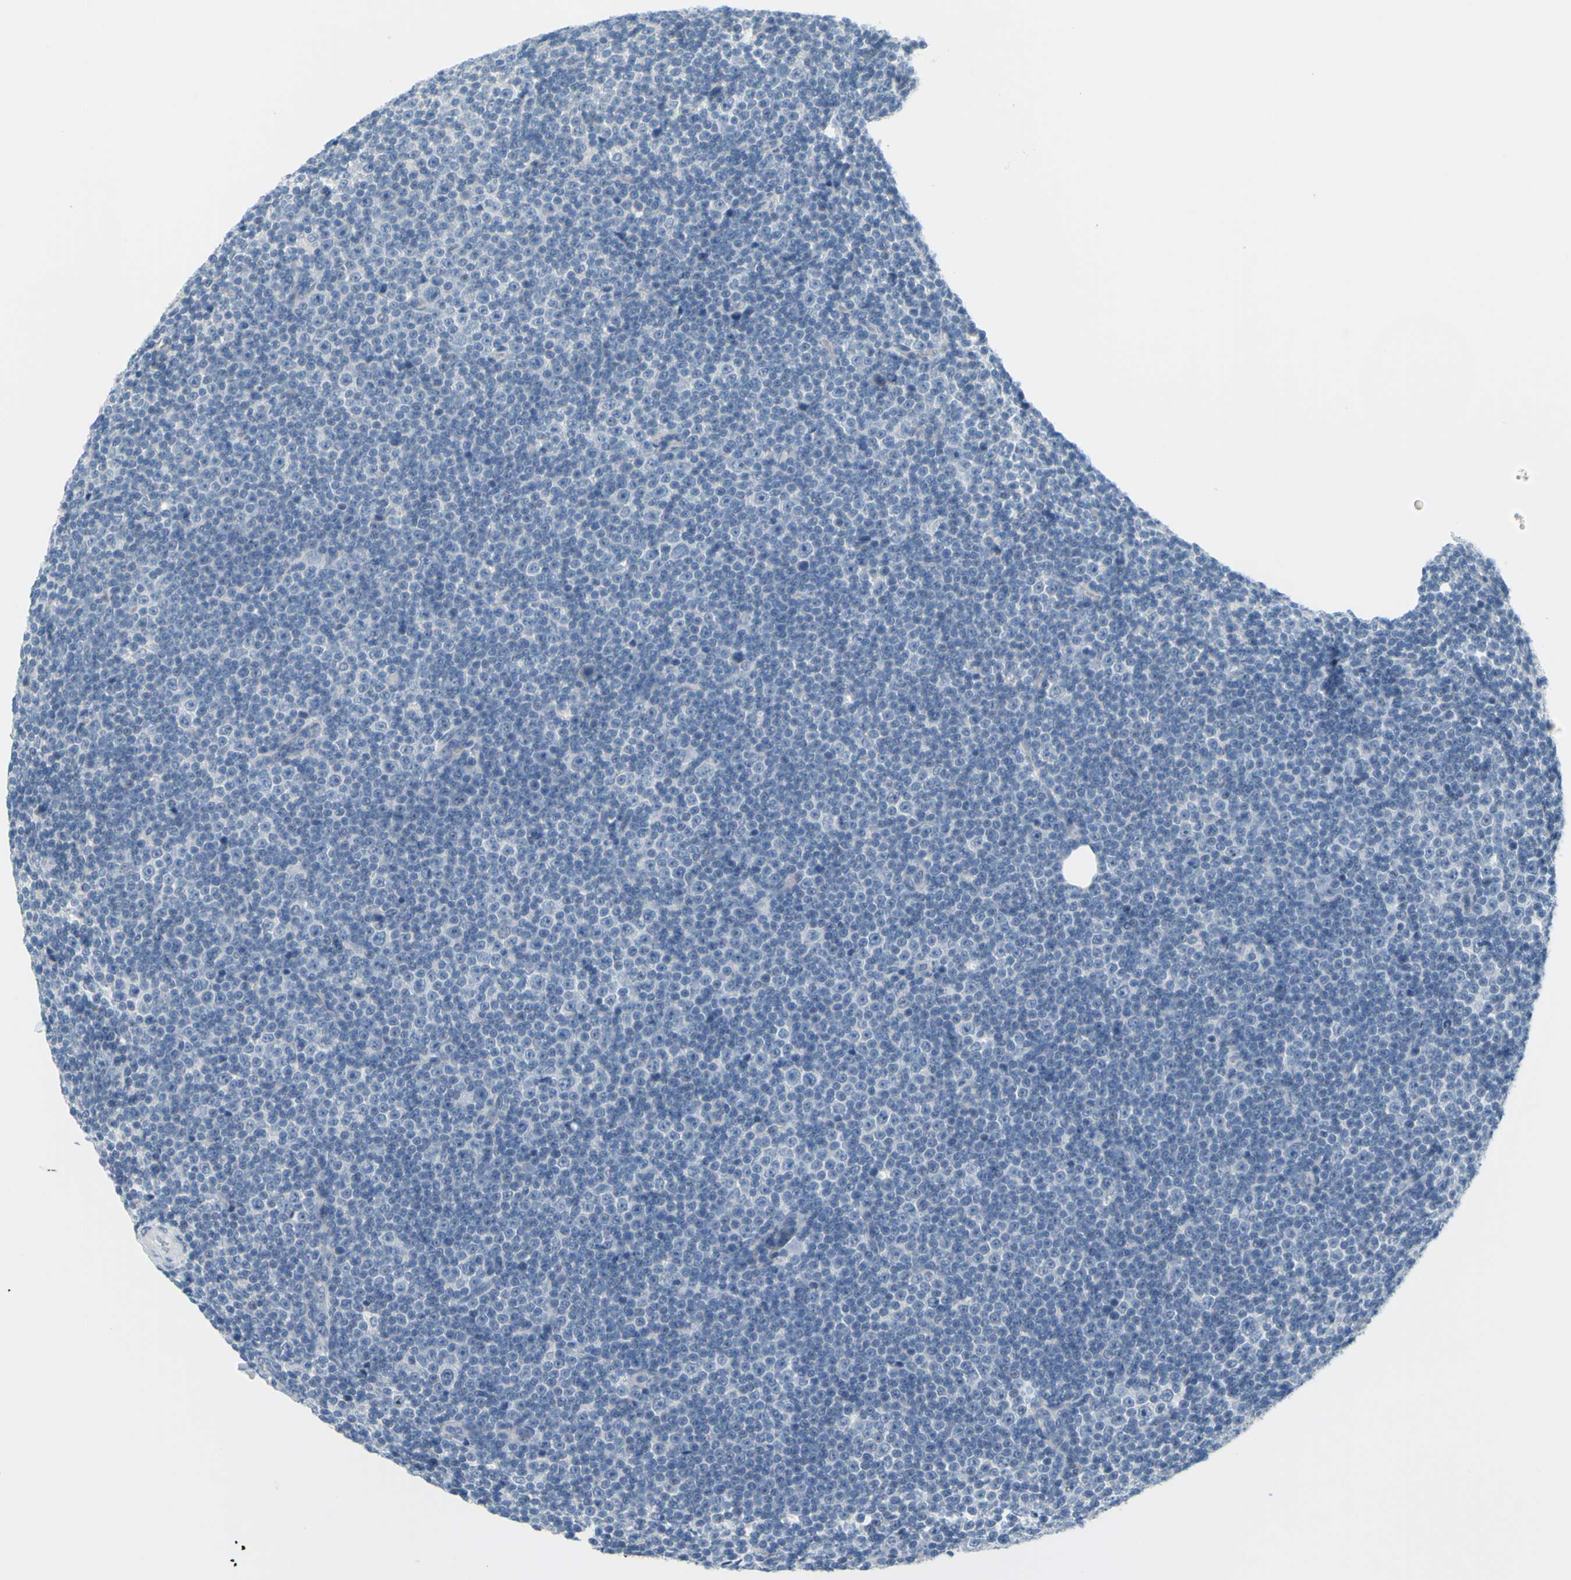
{"staining": {"intensity": "negative", "quantity": "none", "location": "none"}, "tissue": "lymphoma", "cell_type": "Tumor cells", "image_type": "cancer", "snomed": [{"axis": "morphology", "description": "Malignant lymphoma, non-Hodgkin's type, Low grade"}, {"axis": "topography", "description": "Lymph node"}], "caption": "Immunohistochemistry photomicrograph of malignant lymphoma, non-Hodgkin's type (low-grade) stained for a protein (brown), which shows no positivity in tumor cells.", "gene": "DCT", "patient": {"sex": "female", "age": 67}}